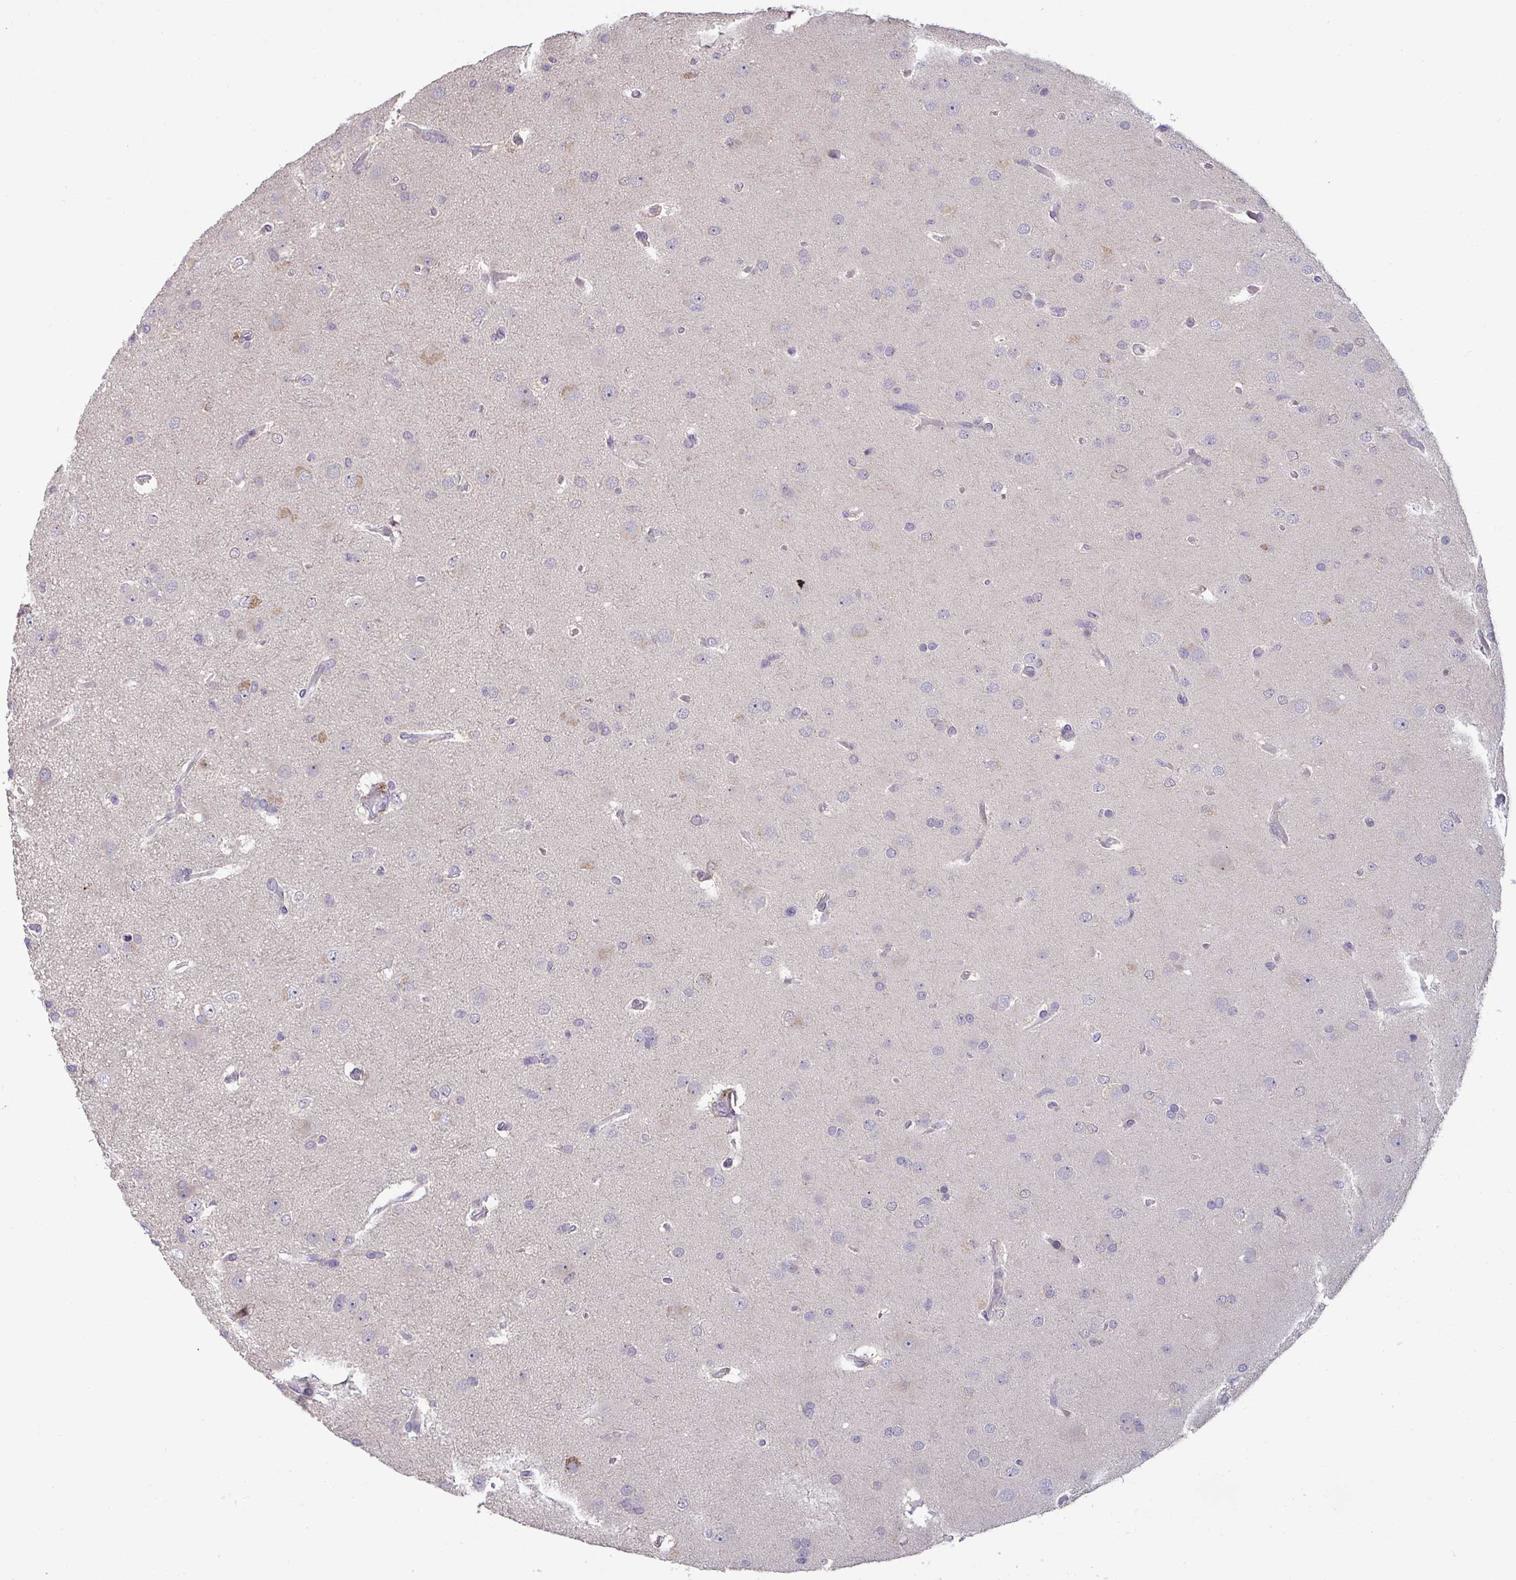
{"staining": {"intensity": "negative", "quantity": "none", "location": "none"}, "tissue": "glioma", "cell_type": "Tumor cells", "image_type": "cancer", "snomed": [{"axis": "morphology", "description": "Glioma, malignant, High grade"}, {"axis": "topography", "description": "Brain"}], "caption": "Human malignant glioma (high-grade) stained for a protein using immunohistochemistry displays no positivity in tumor cells.", "gene": "GSTM1", "patient": {"sex": "male", "age": 53}}